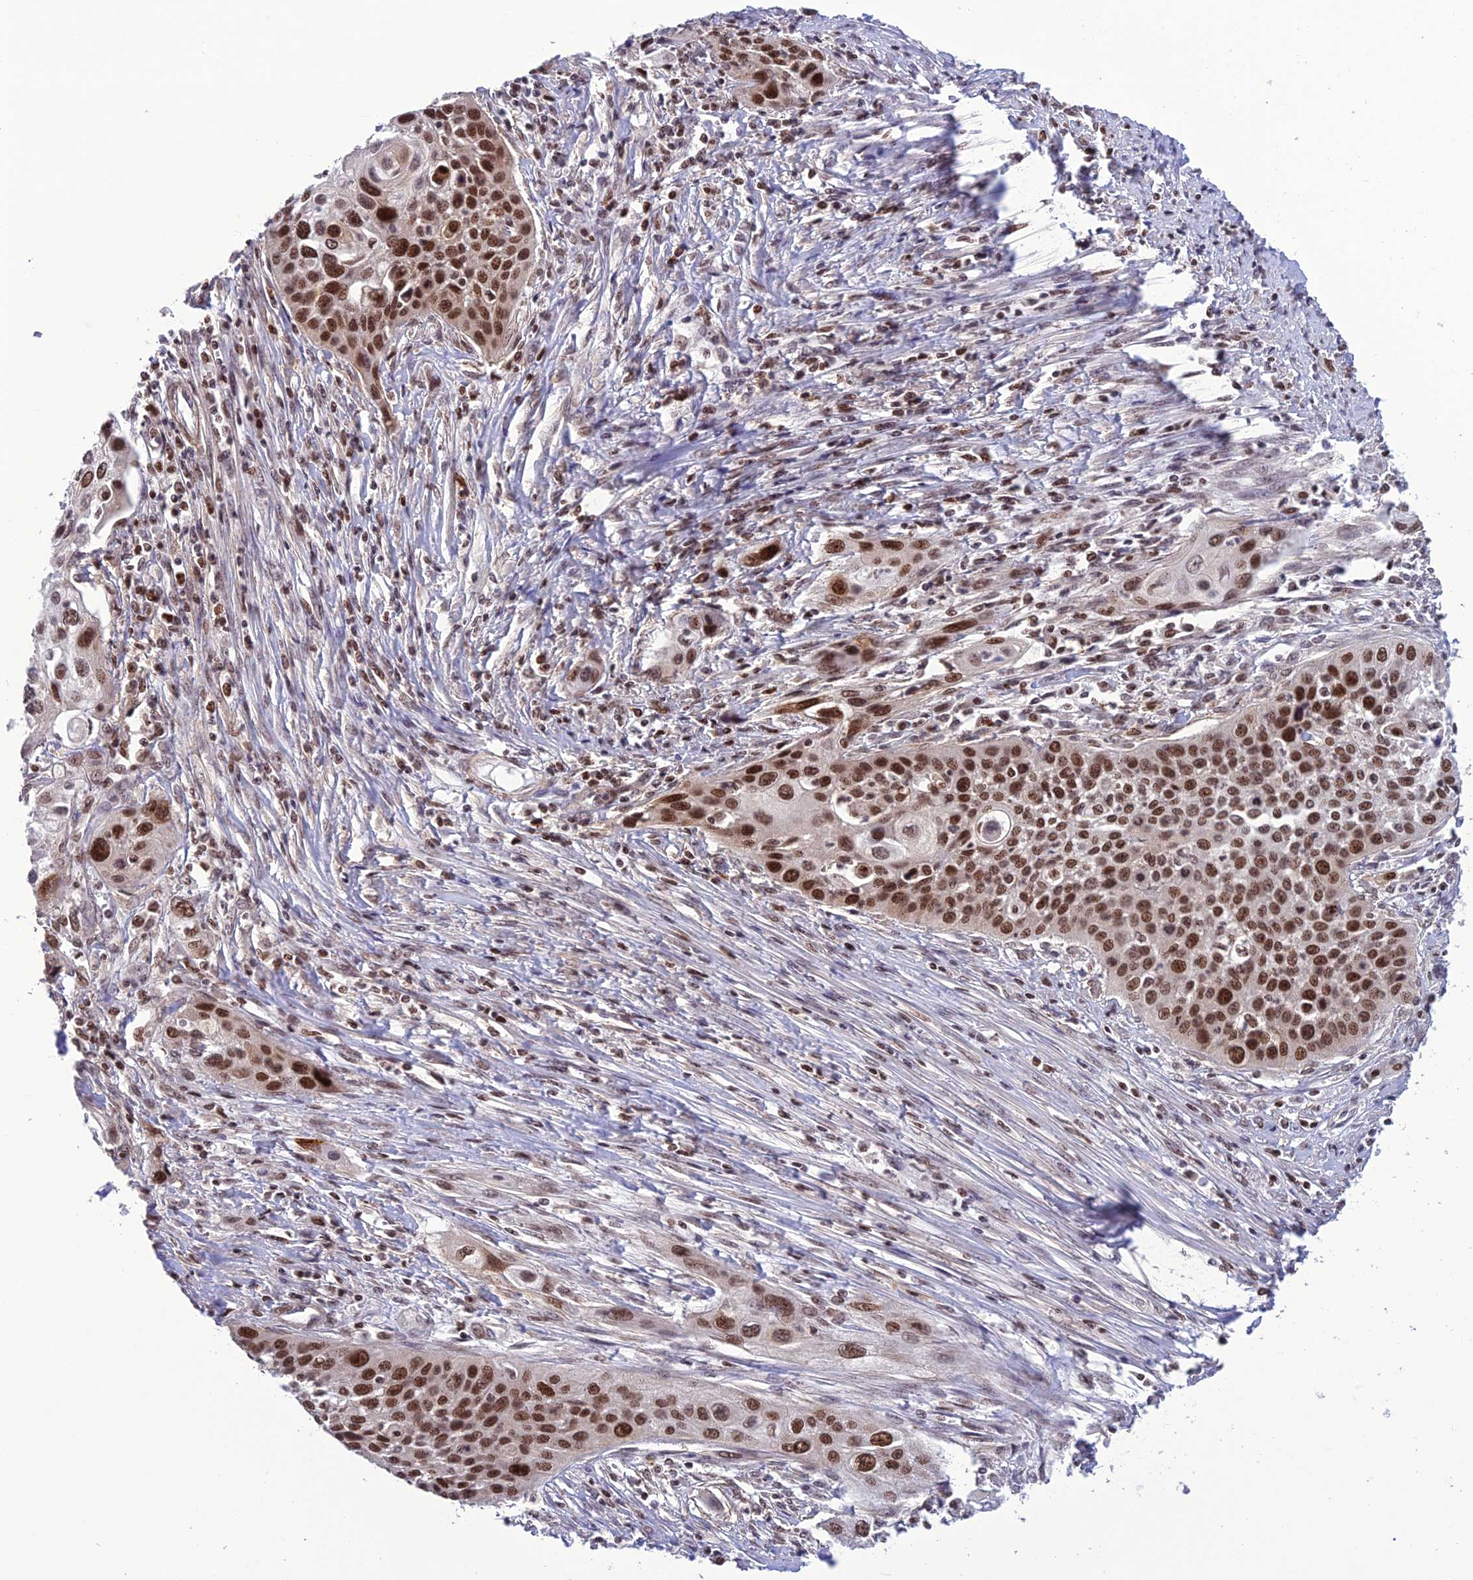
{"staining": {"intensity": "strong", "quantity": ">75%", "location": "nuclear"}, "tissue": "cervical cancer", "cell_type": "Tumor cells", "image_type": "cancer", "snomed": [{"axis": "morphology", "description": "Squamous cell carcinoma, NOS"}, {"axis": "topography", "description": "Cervix"}], "caption": "Immunohistochemical staining of human cervical cancer exhibits strong nuclear protein staining in about >75% of tumor cells.", "gene": "MIS12", "patient": {"sex": "female", "age": 34}}